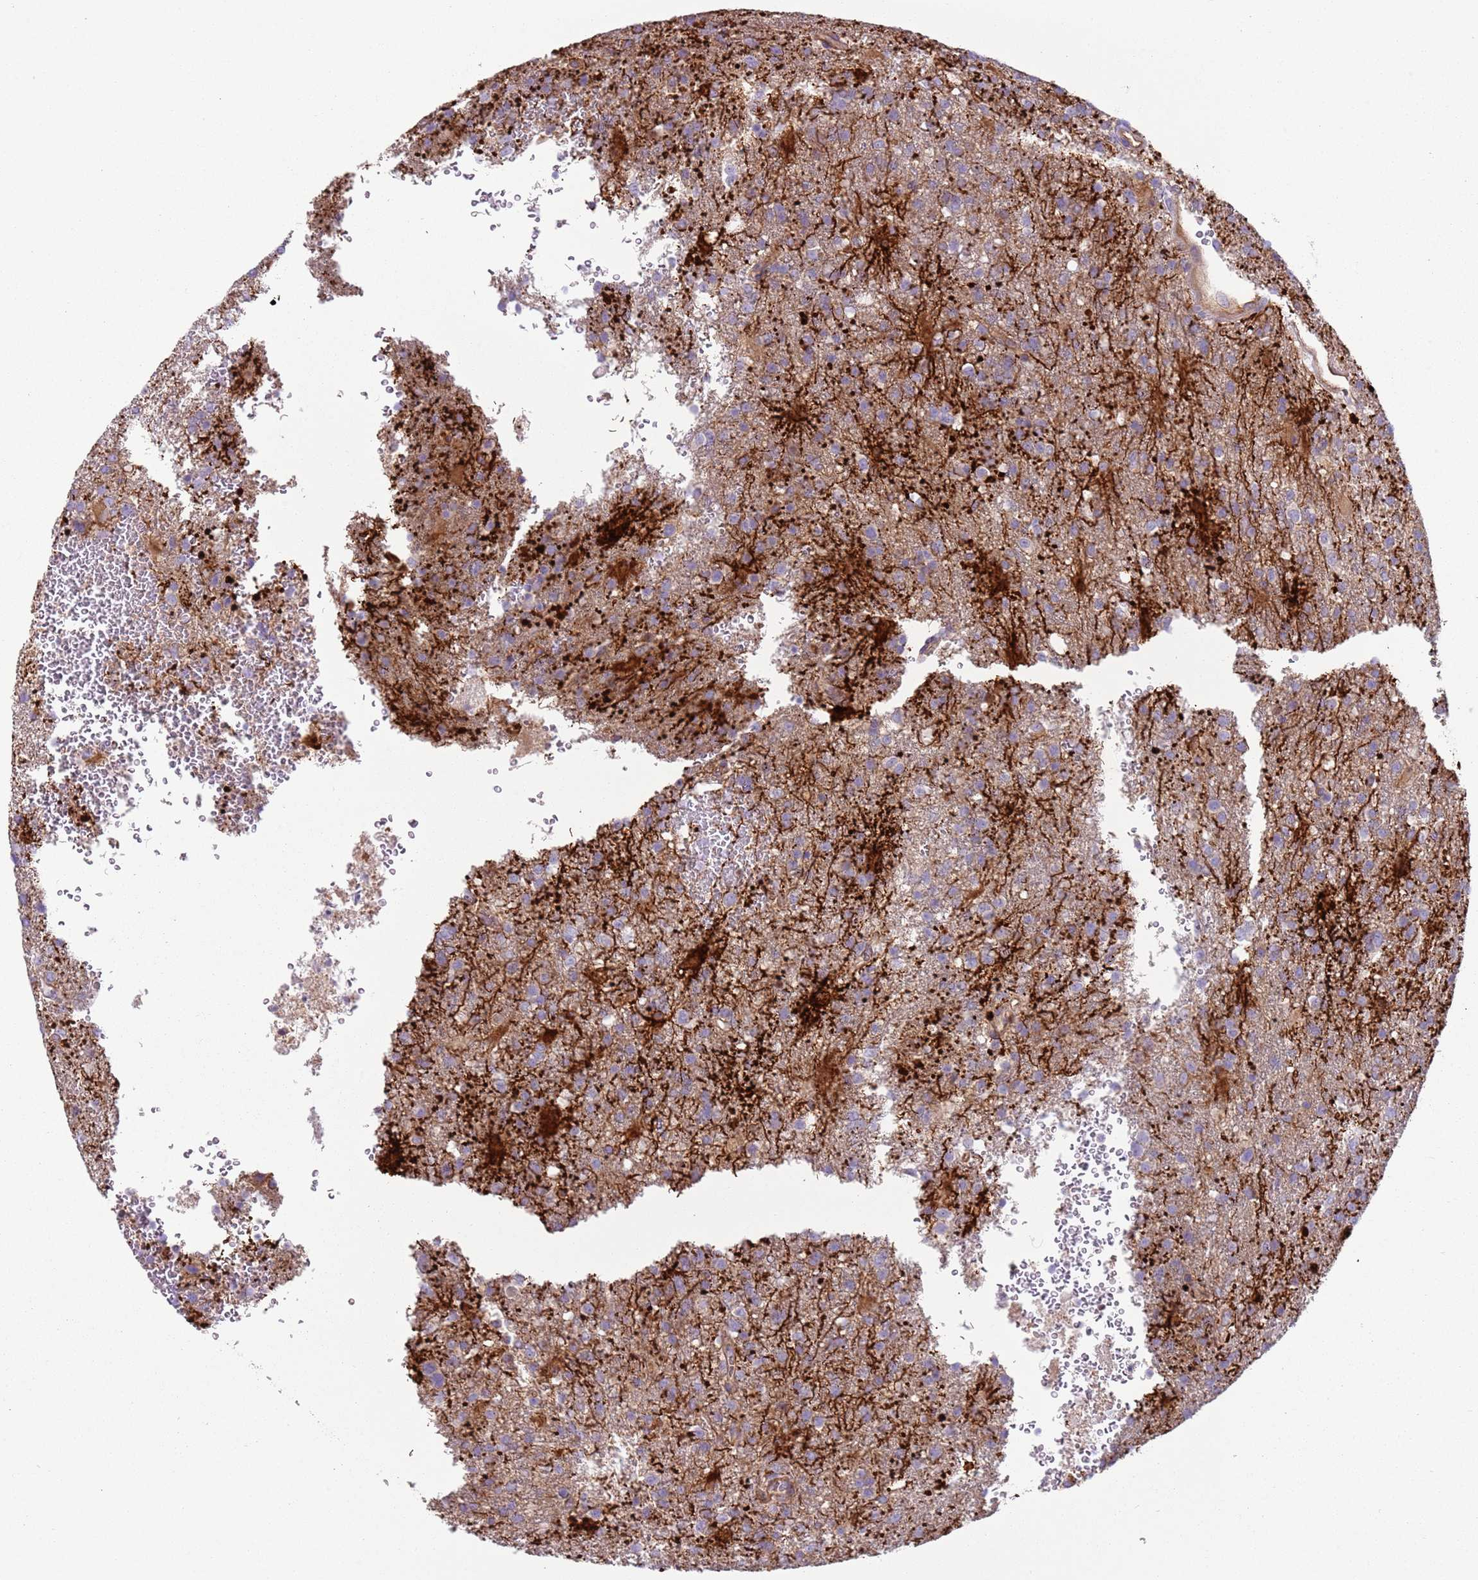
{"staining": {"intensity": "weak", "quantity": "25%-75%", "location": "cytoplasmic/membranous"}, "tissue": "glioma", "cell_type": "Tumor cells", "image_type": "cancer", "snomed": [{"axis": "morphology", "description": "Glioma, malignant, High grade"}, {"axis": "topography", "description": "Brain"}], "caption": "Protein expression by immunohistochemistry demonstrates weak cytoplasmic/membranous expression in about 25%-75% of tumor cells in high-grade glioma (malignant).", "gene": "GNAI3", "patient": {"sex": "female", "age": 74}}